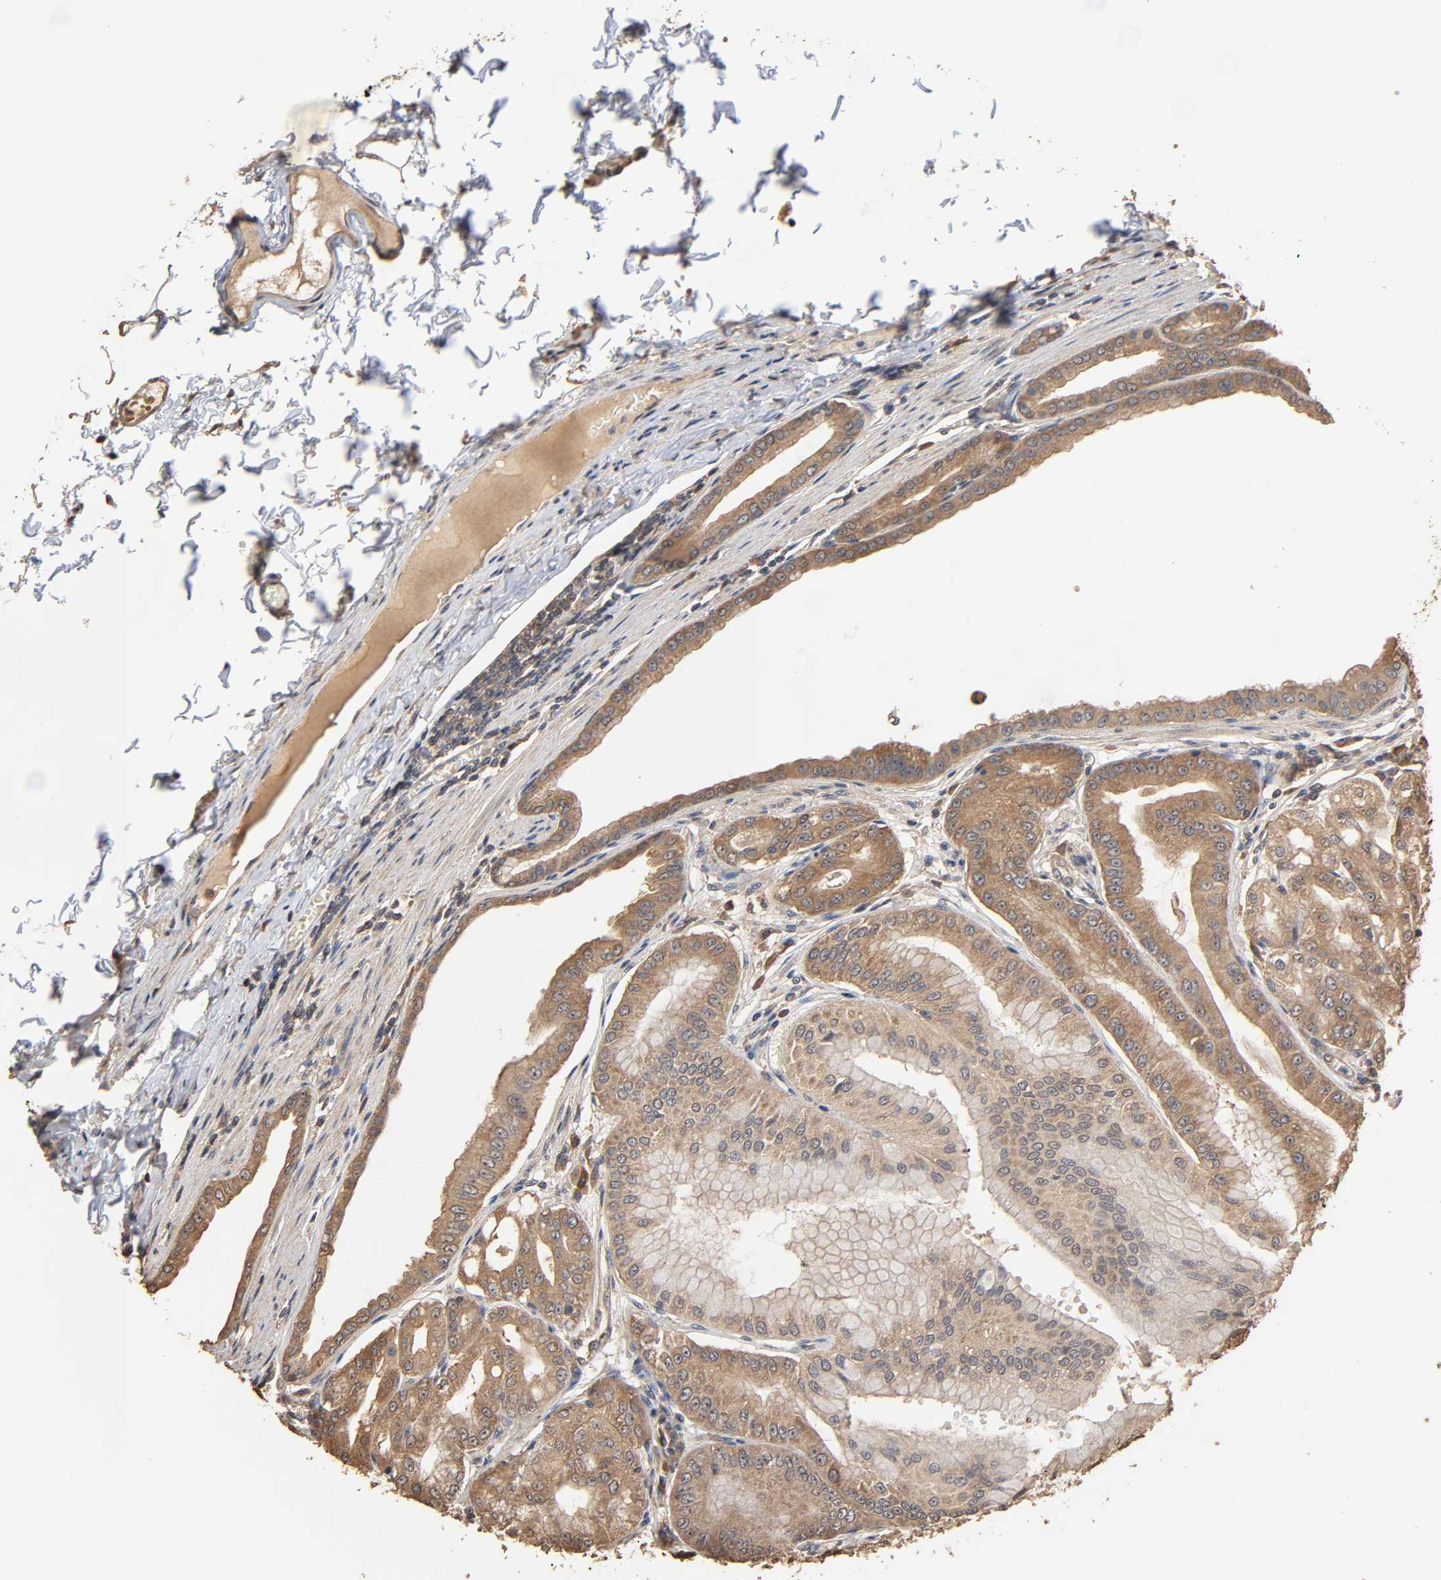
{"staining": {"intensity": "moderate", "quantity": ">75%", "location": "cytoplasmic/membranous"}, "tissue": "stomach", "cell_type": "Glandular cells", "image_type": "normal", "snomed": [{"axis": "morphology", "description": "Normal tissue, NOS"}, {"axis": "topography", "description": "Stomach, lower"}], "caption": "The photomicrograph shows a brown stain indicating the presence of a protein in the cytoplasmic/membranous of glandular cells in stomach. The staining was performed using DAB, with brown indicating positive protein expression. Nuclei are stained blue with hematoxylin.", "gene": "ARHGEF7", "patient": {"sex": "male", "age": 71}}